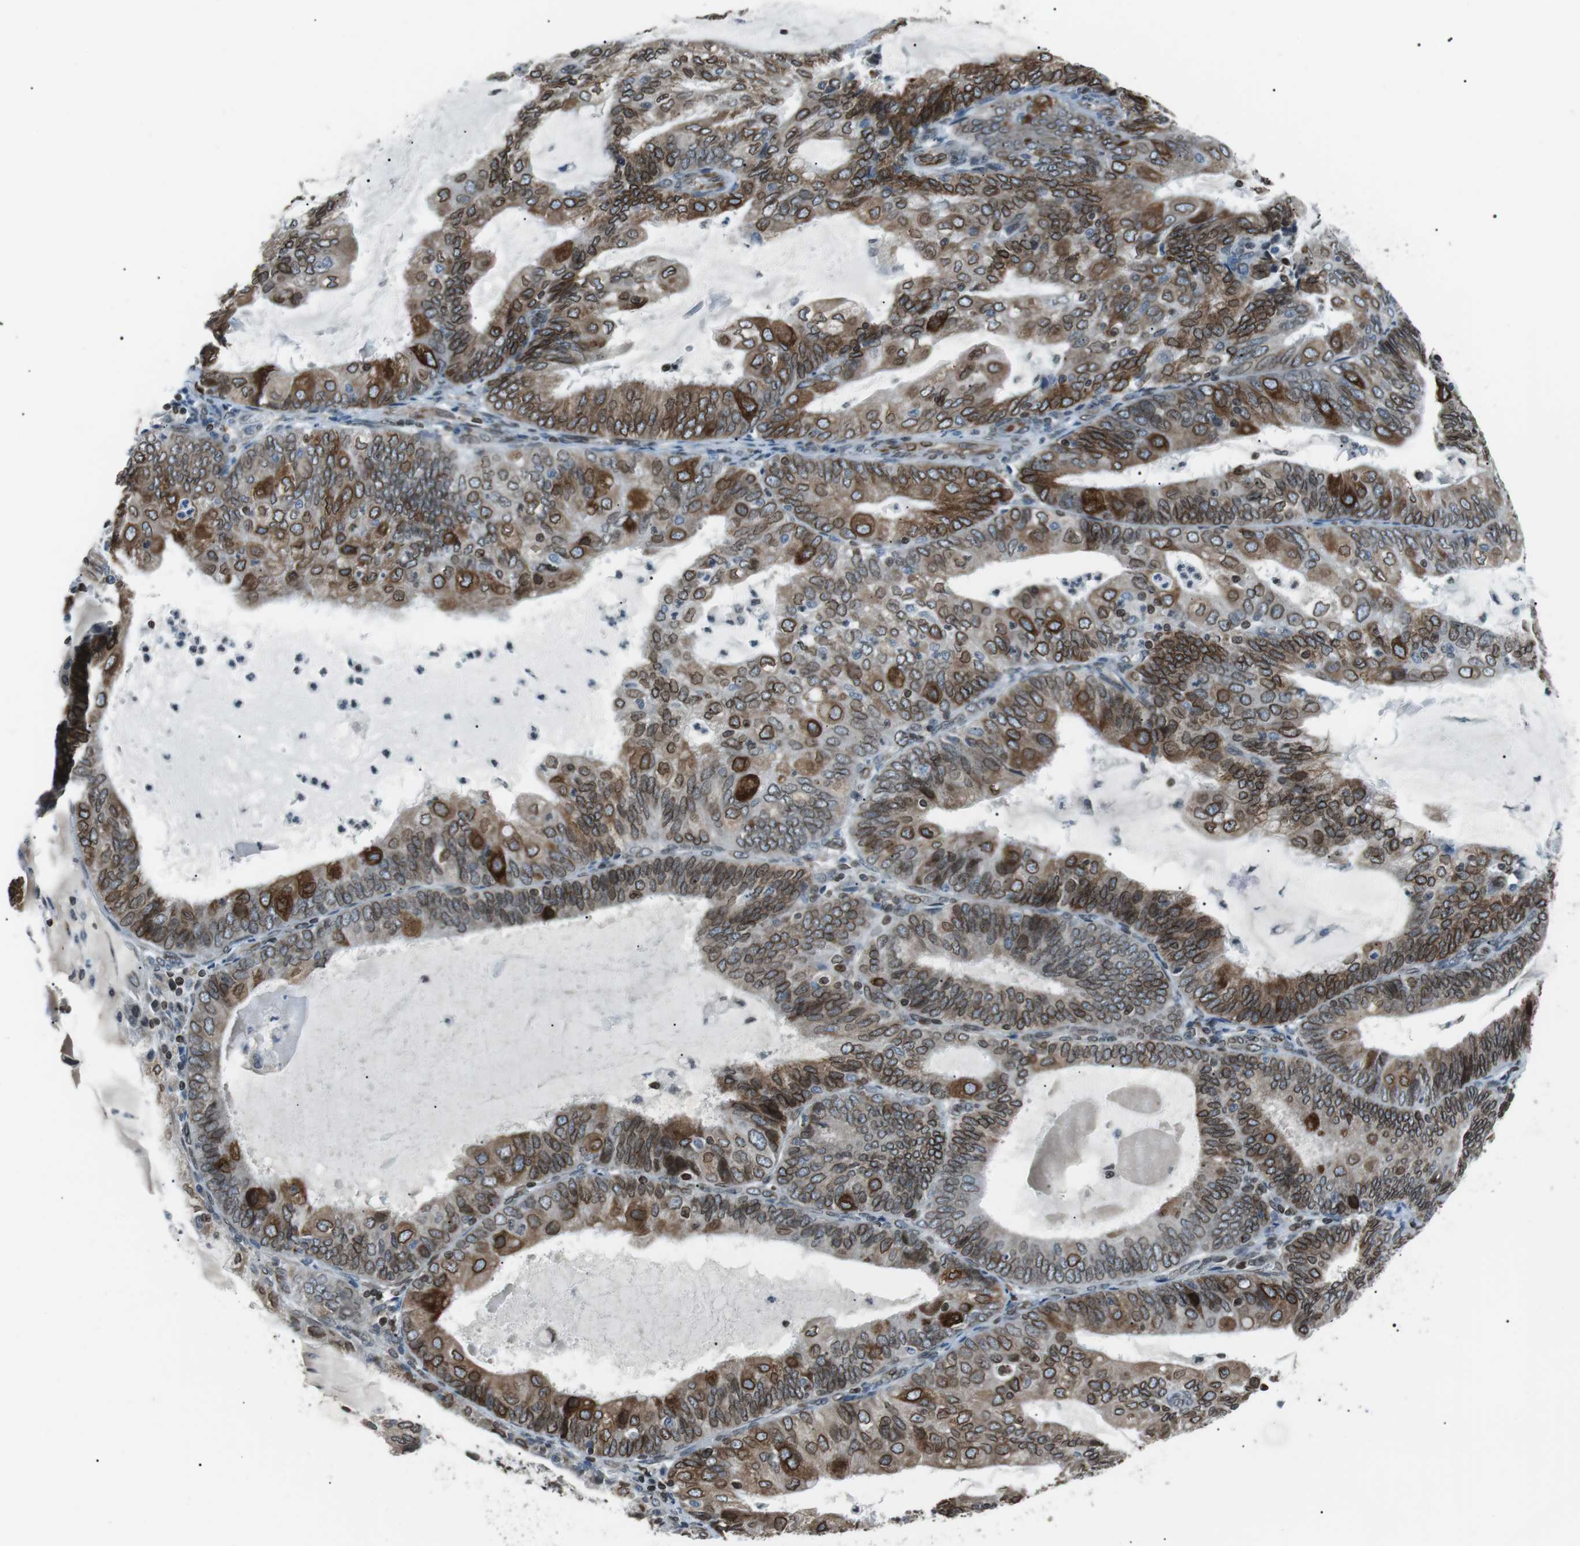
{"staining": {"intensity": "moderate", "quantity": ">75%", "location": "cytoplasmic/membranous,nuclear"}, "tissue": "endometrial cancer", "cell_type": "Tumor cells", "image_type": "cancer", "snomed": [{"axis": "morphology", "description": "Adenocarcinoma, NOS"}, {"axis": "topography", "description": "Endometrium"}], "caption": "Tumor cells display medium levels of moderate cytoplasmic/membranous and nuclear staining in about >75% of cells in human adenocarcinoma (endometrial). Nuclei are stained in blue.", "gene": "TMX4", "patient": {"sex": "female", "age": 81}}